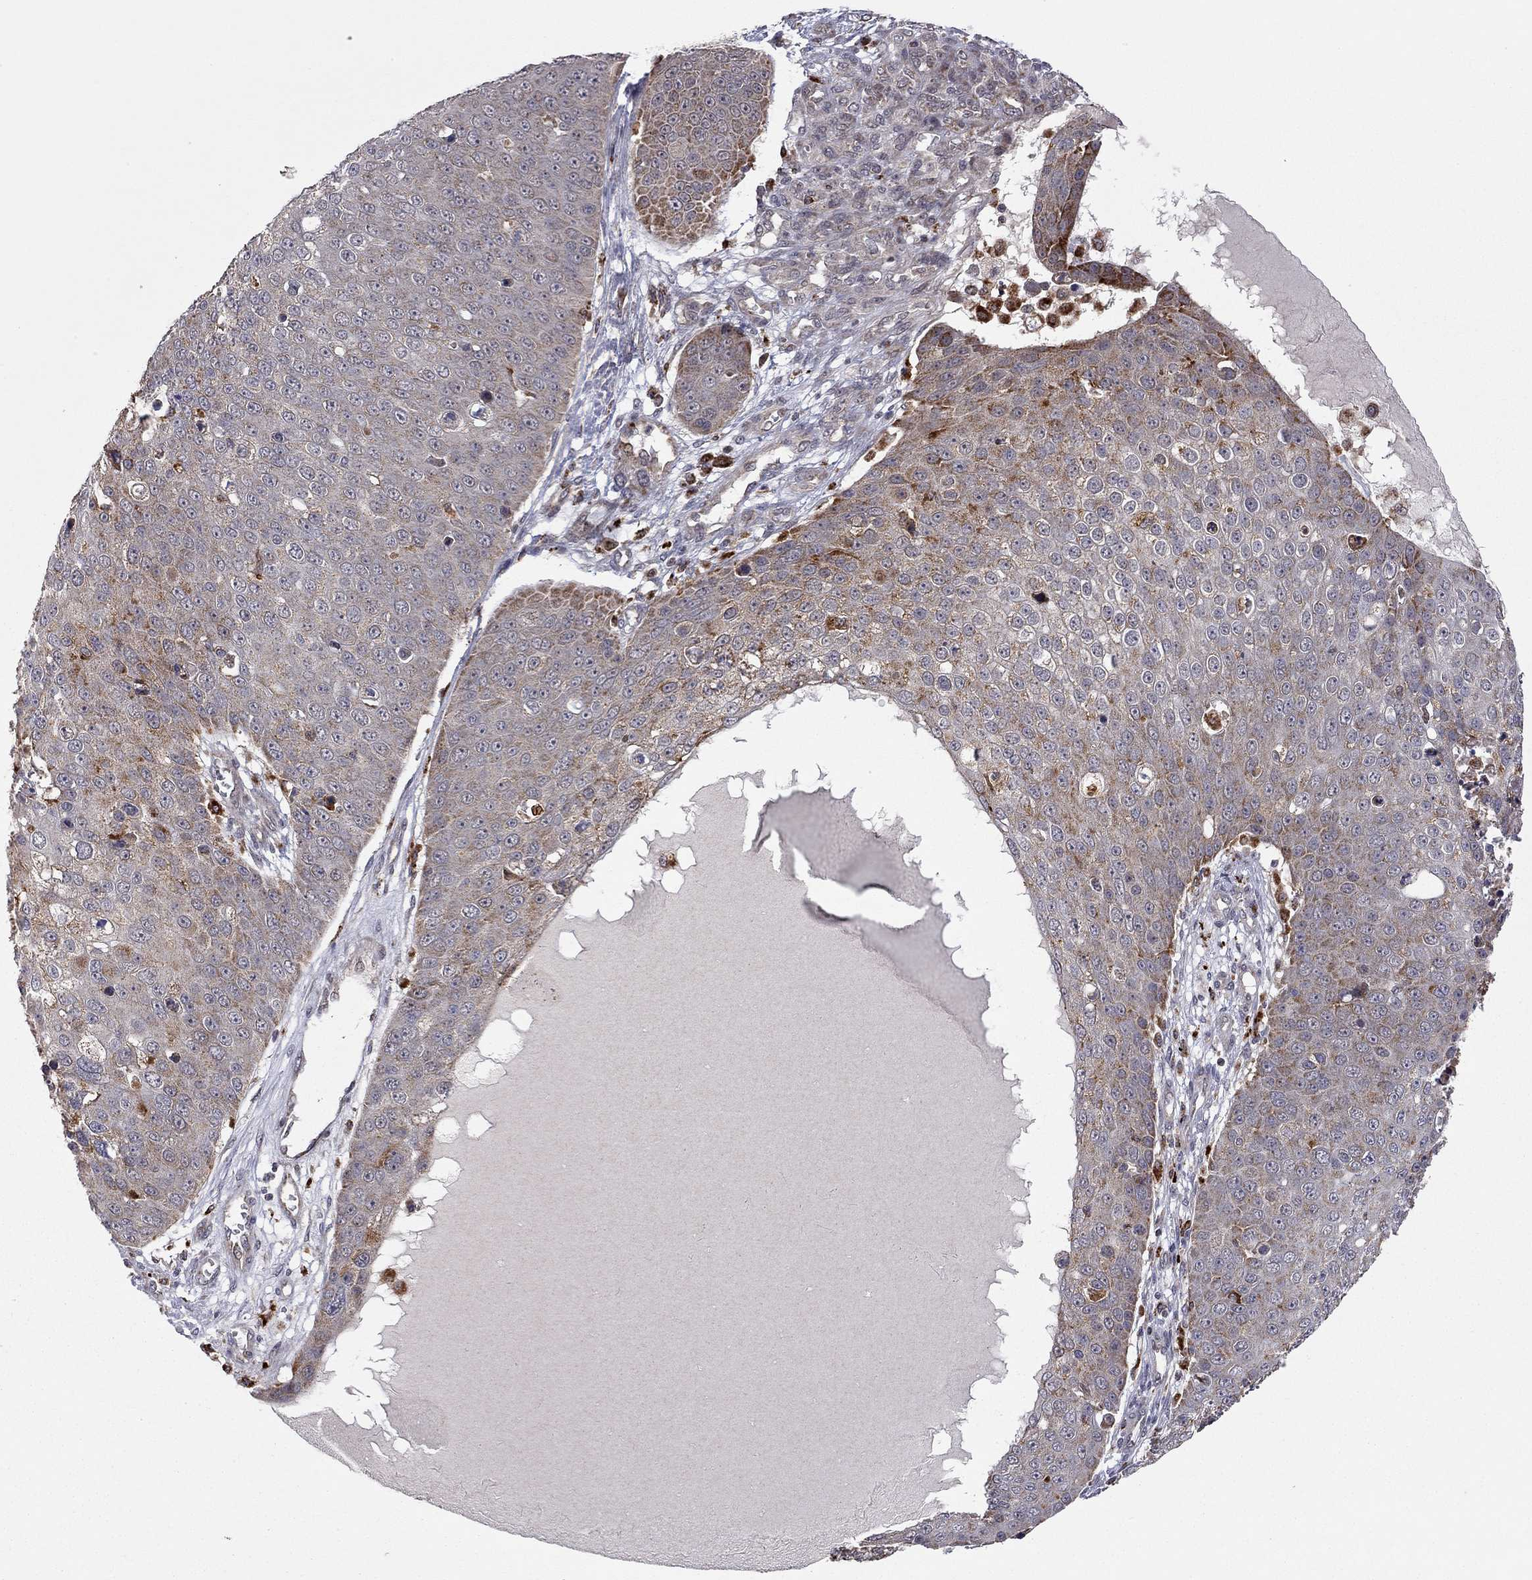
{"staining": {"intensity": "moderate", "quantity": "<25%", "location": "cytoplasmic/membranous"}, "tissue": "skin cancer", "cell_type": "Tumor cells", "image_type": "cancer", "snomed": [{"axis": "morphology", "description": "Squamous cell carcinoma, NOS"}, {"axis": "topography", "description": "Skin"}], "caption": "Immunohistochemical staining of skin squamous cell carcinoma demonstrates low levels of moderate cytoplasmic/membranous expression in about <25% of tumor cells.", "gene": "IDS", "patient": {"sex": "male", "age": 71}}